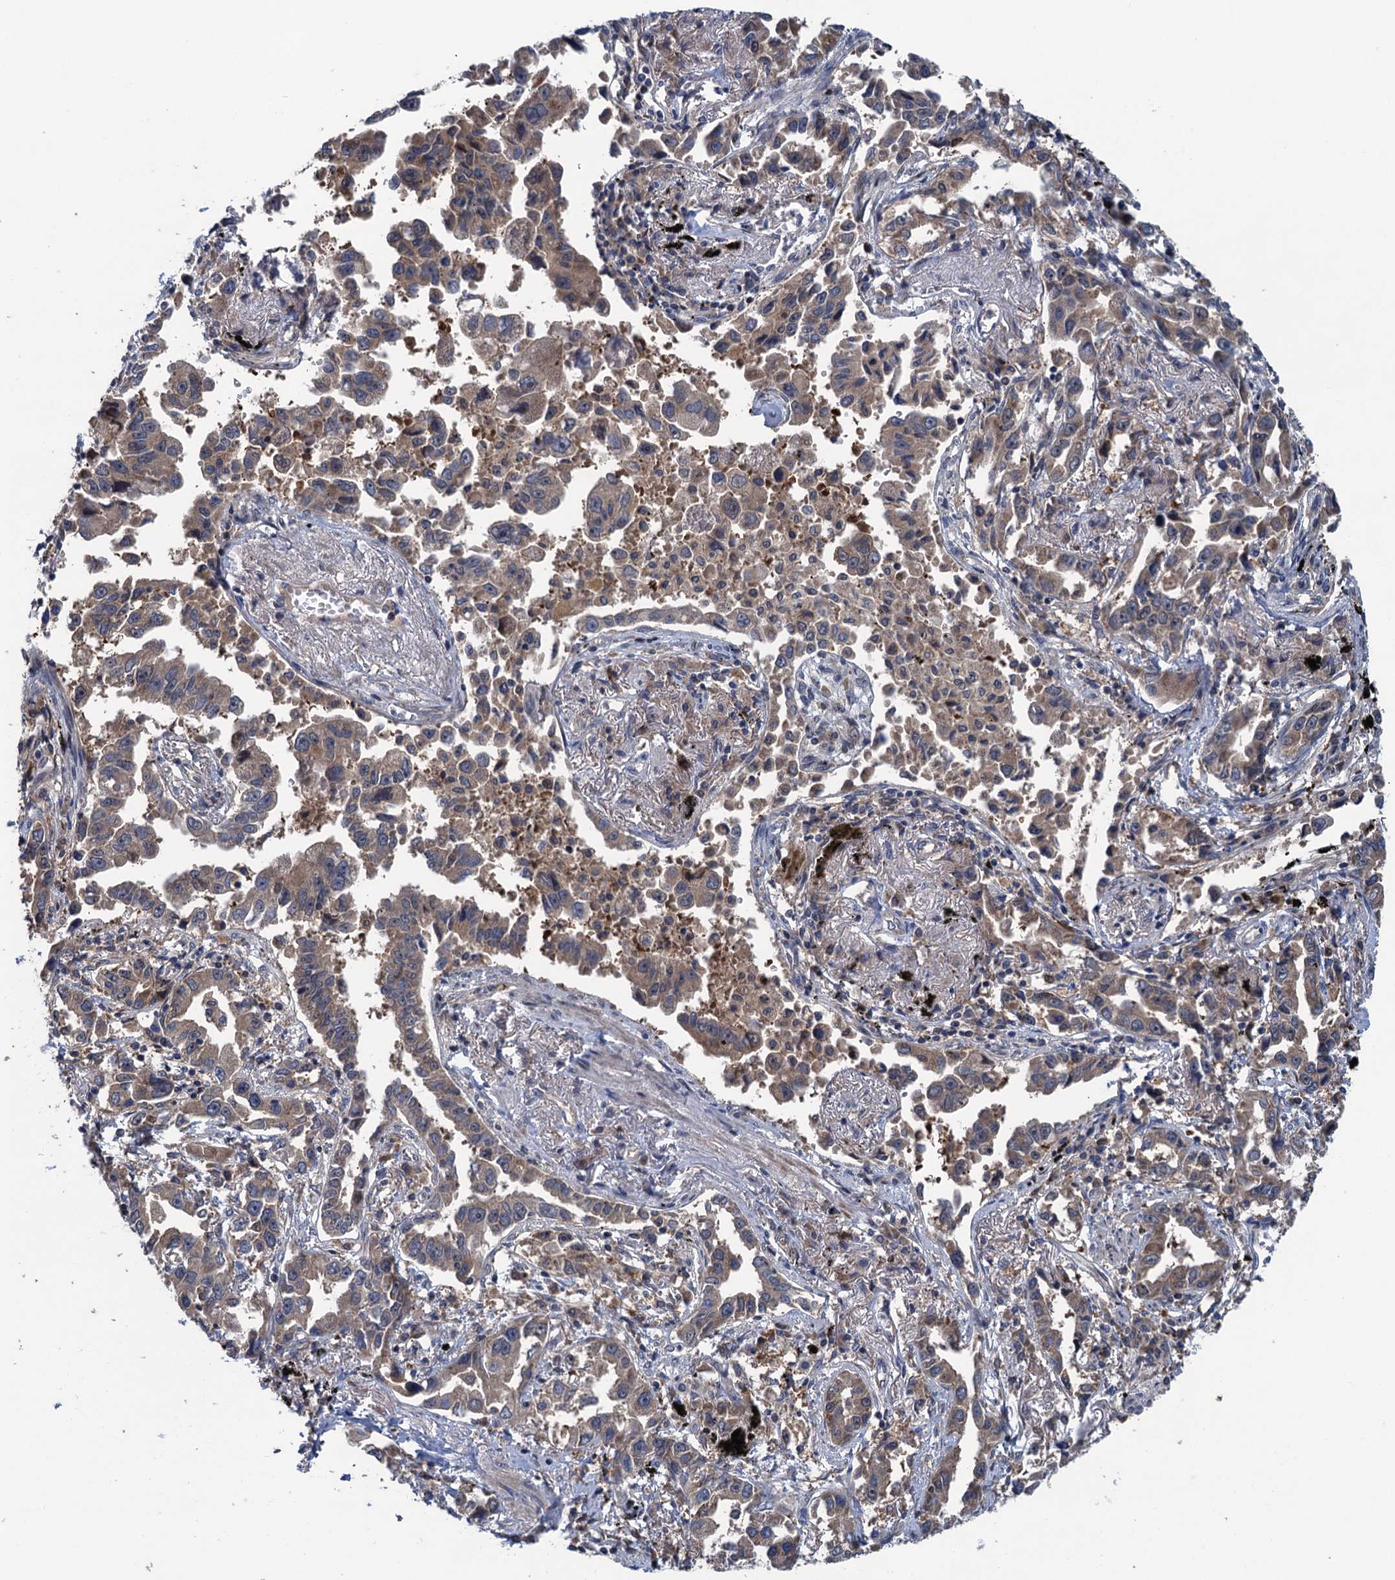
{"staining": {"intensity": "weak", "quantity": "25%-75%", "location": "cytoplasmic/membranous"}, "tissue": "lung cancer", "cell_type": "Tumor cells", "image_type": "cancer", "snomed": [{"axis": "morphology", "description": "Adenocarcinoma, NOS"}, {"axis": "topography", "description": "Lung"}], "caption": "DAB (3,3'-diaminobenzidine) immunohistochemical staining of human lung cancer shows weak cytoplasmic/membranous protein positivity in about 25%-75% of tumor cells.", "gene": "CNTN5", "patient": {"sex": "male", "age": 67}}